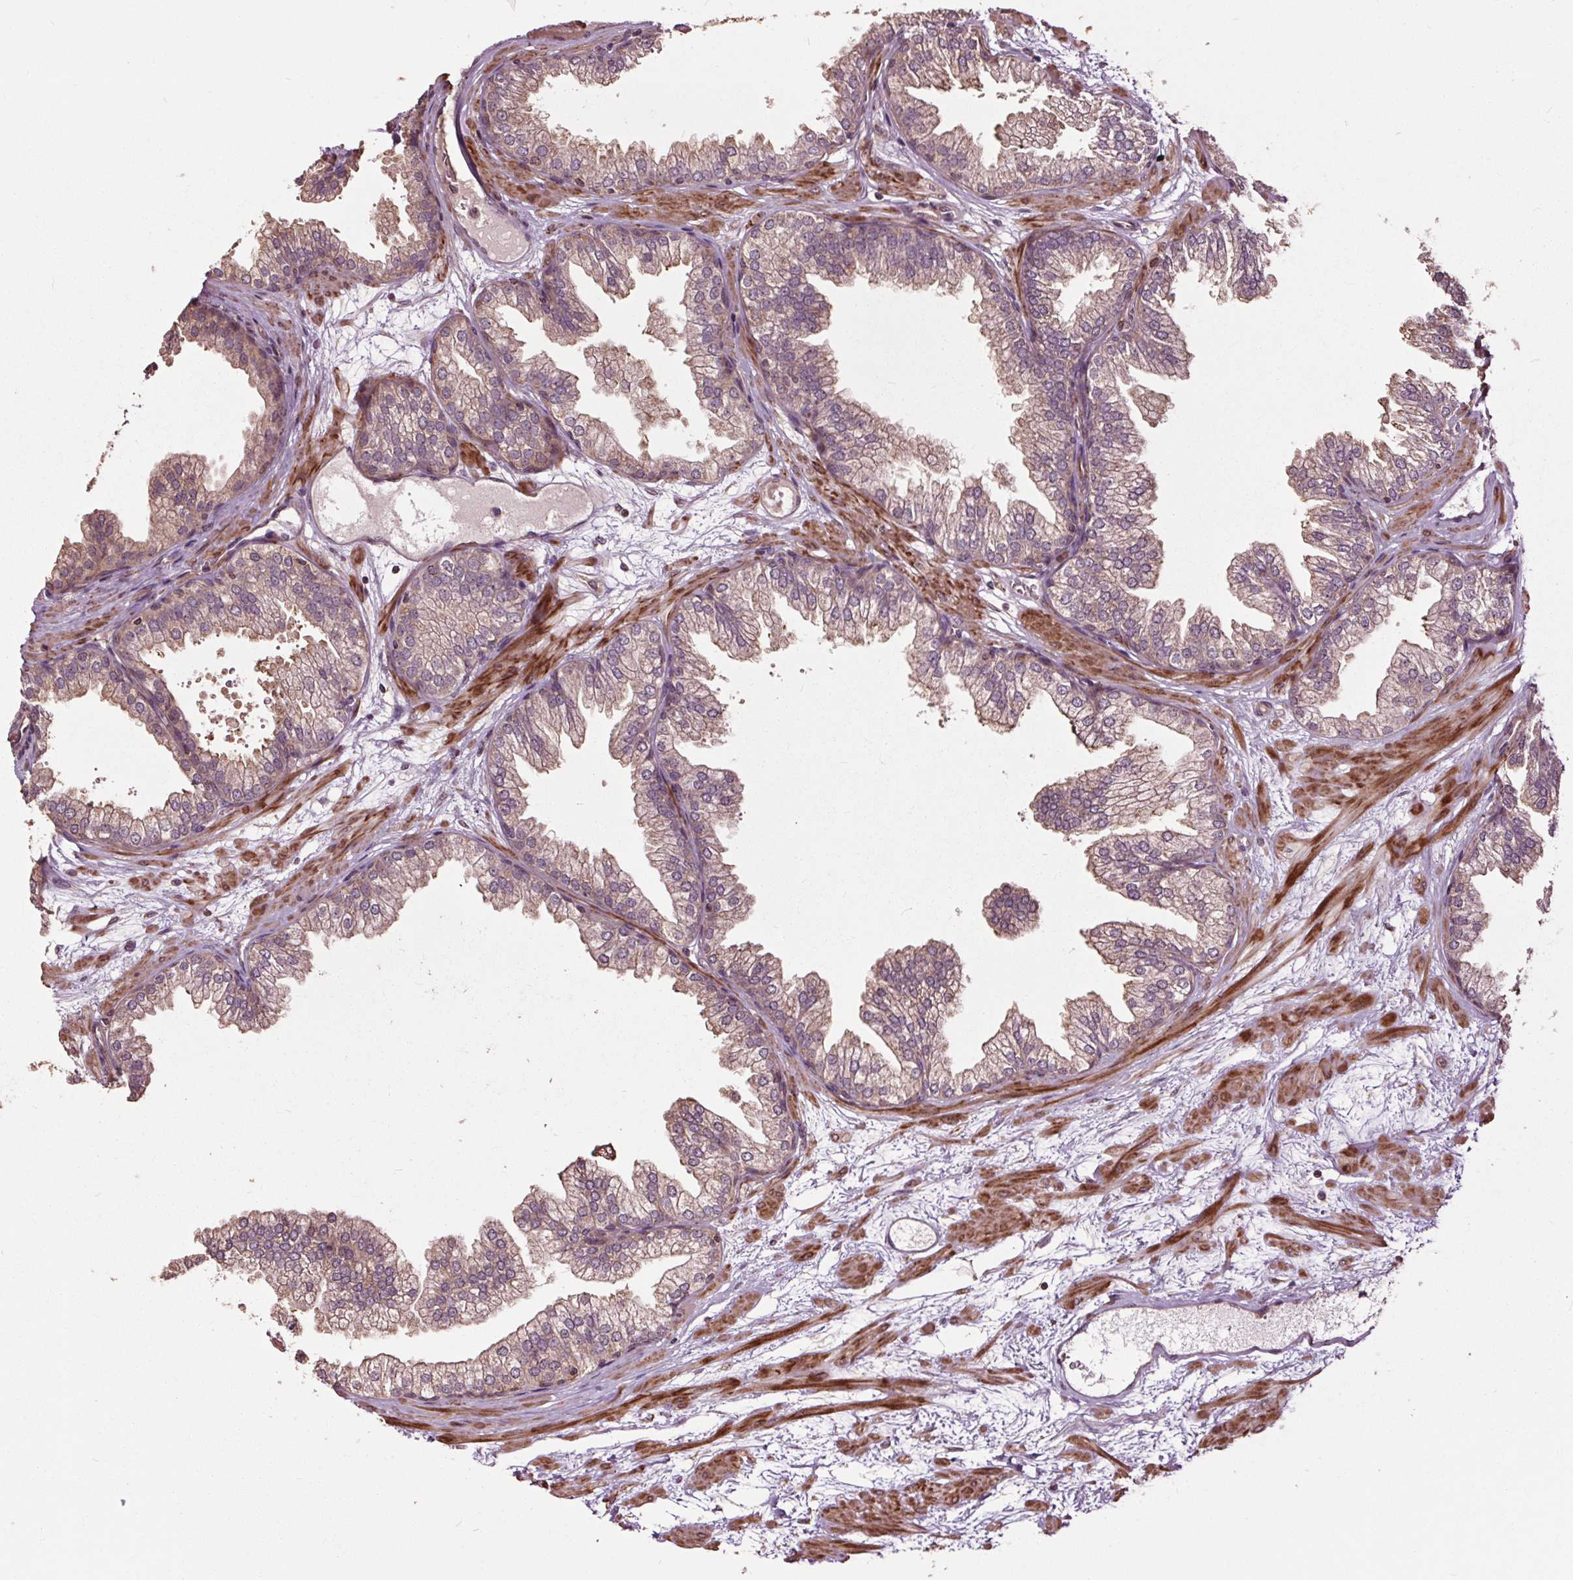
{"staining": {"intensity": "weak", "quantity": "<25%", "location": "cytoplasmic/membranous"}, "tissue": "prostate", "cell_type": "Glandular cells", "image_type": "normal", "snomed": [{"axis": "morphology", "description": "Normal tissue, NOS"}, {"axis": "topography", "description": "Prostate"}], "caption": "A high-resolution image shows IHC staining of benign prostate, which exhibits no significant positivity in glandular cells.", "gene": "CEP95", "patient": {"sex": "male", "age": 37}}